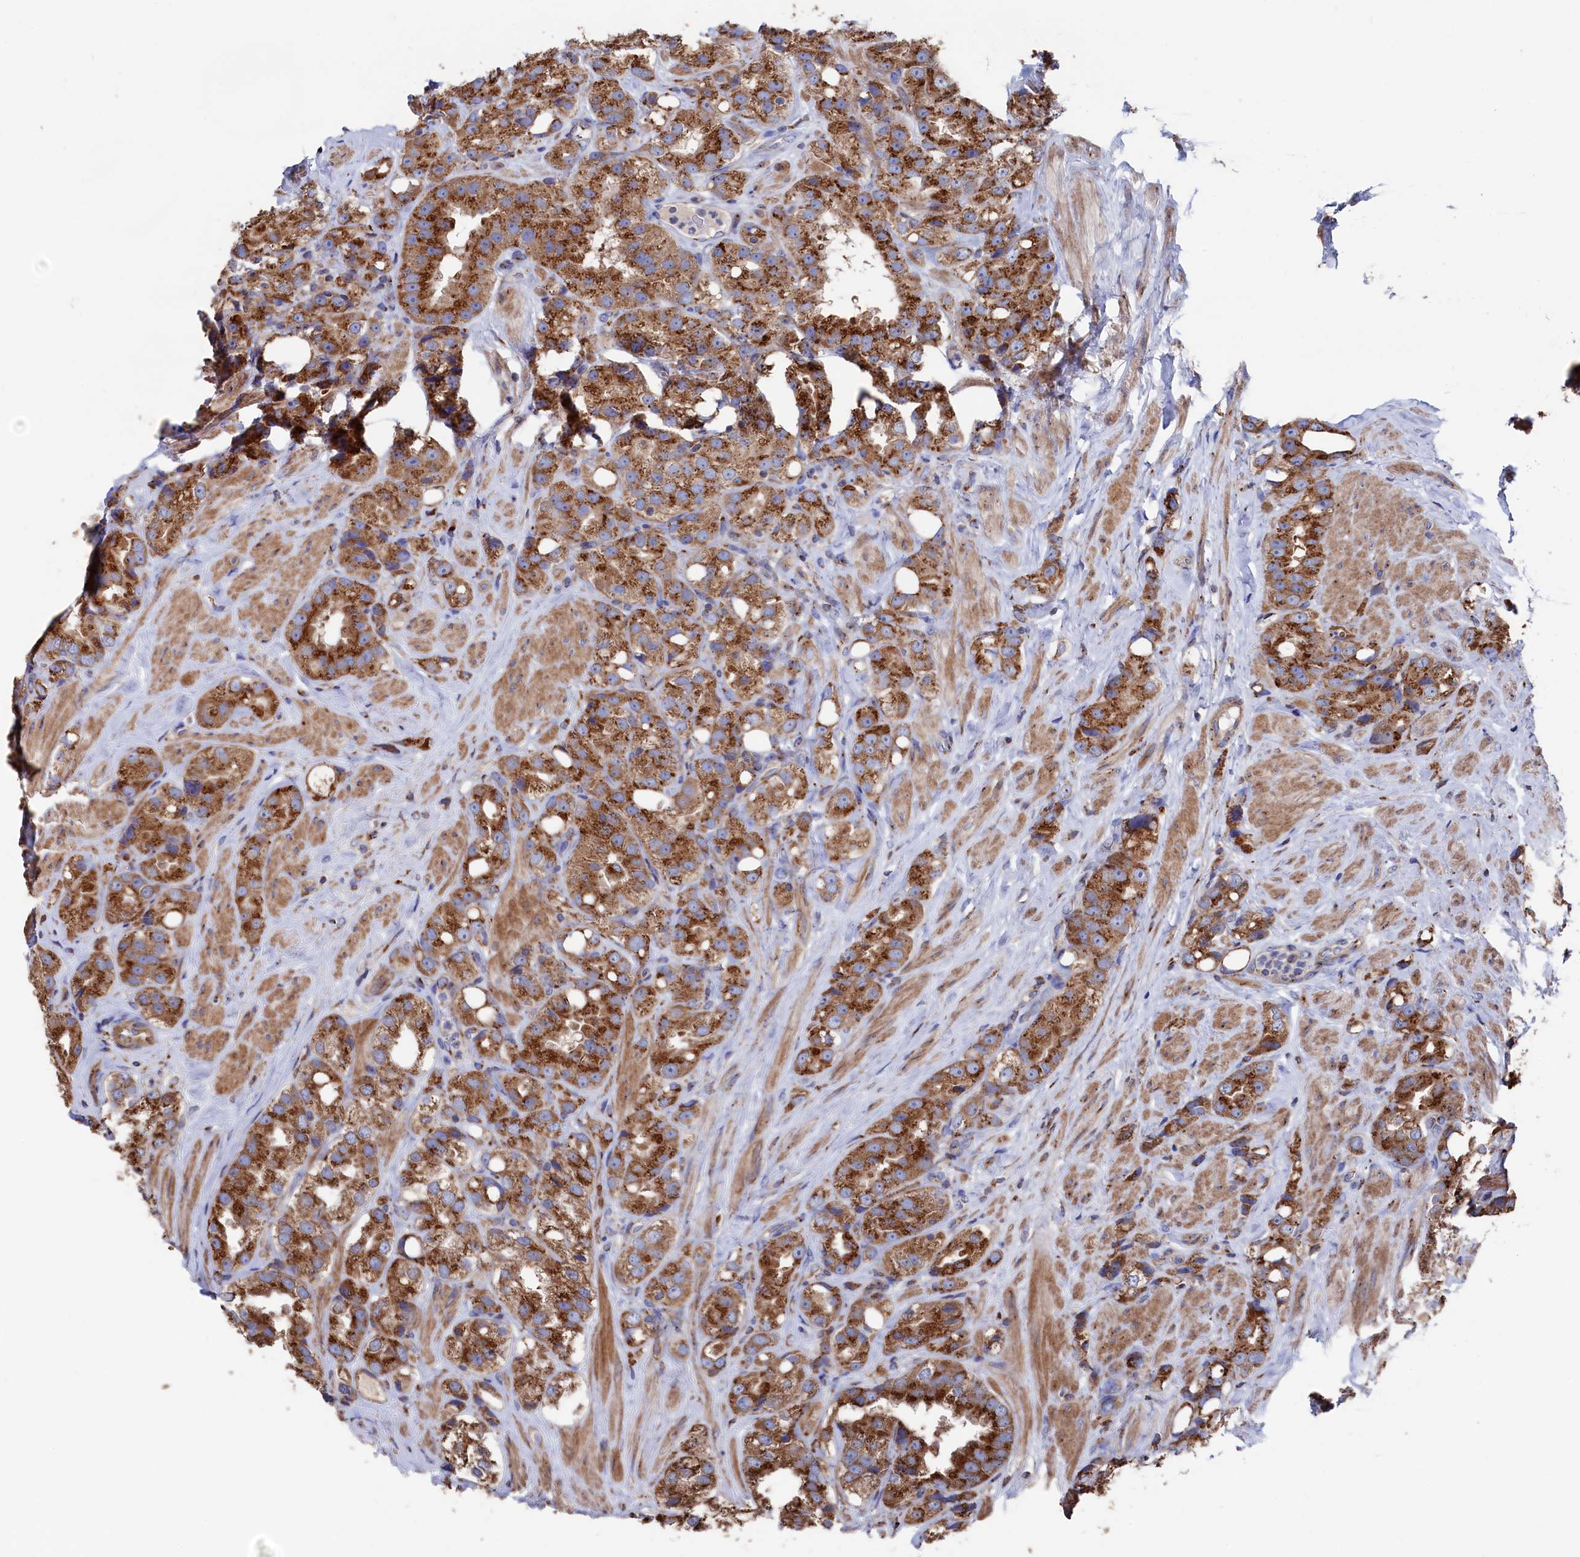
{"staining": {"intensity": "strong", "quantity": ">75%", "location": "cytoplasmic/membranous"}, "tissue": "prostate cancer", "cell_type": "Tumor cells", "image_type": "cancer", "snomed": [{"axis": "morphology", "description": "Adenocarcinoma, NOS"}, {"axis": "topography", "description": "Prostate"}], "caption": "Protein expression analysis of human adenocarcinoma (prostate) reveals strong cytoplasmic/membranous positivity in about >75% of tumor cells.", "gene": "PRRC1", "patient": {"sex": "male", "age": 79}}